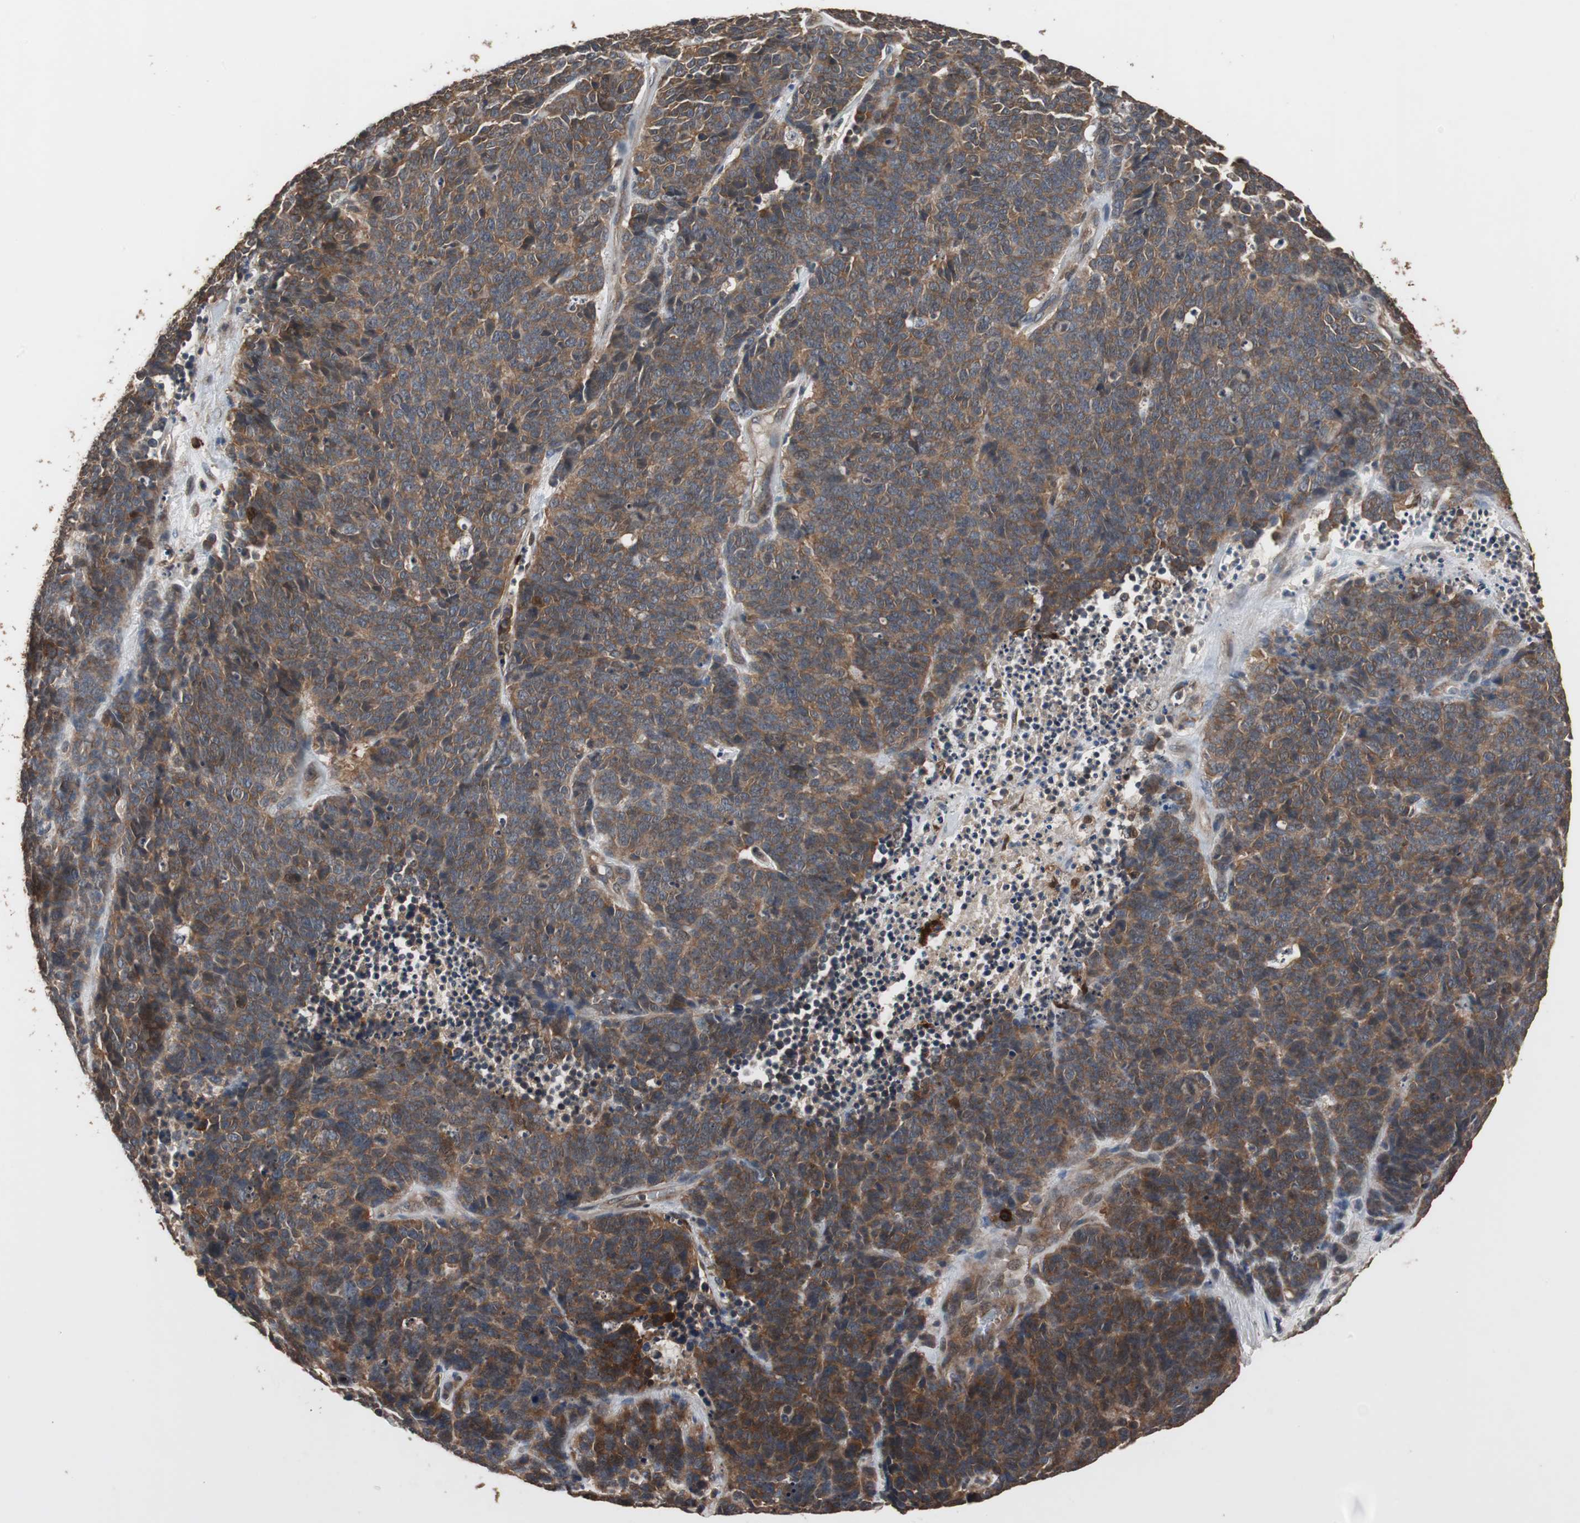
{"staining": {"intensity": "moderate", "quantity": ">75%", "location": "cytoplasmic/membranous"}, "tissue": "lung cancer", "cell_type": "Tumor cells", "image_type": "cancer", "snomed": [{"axis": "morphology", "description": "Neoplasm, malignant, NOS"}, {"axis": "topography", "description": "Lung"}], "caption": "Immunohistochemical staining of human lung cancer (malignant neoplasm) demonstrates moderate cytoplasmic/membranous protein staining in about >75% of tumor cells.", "gene": "NDRG1", "patient": {"sex": "female", "age": 58}}